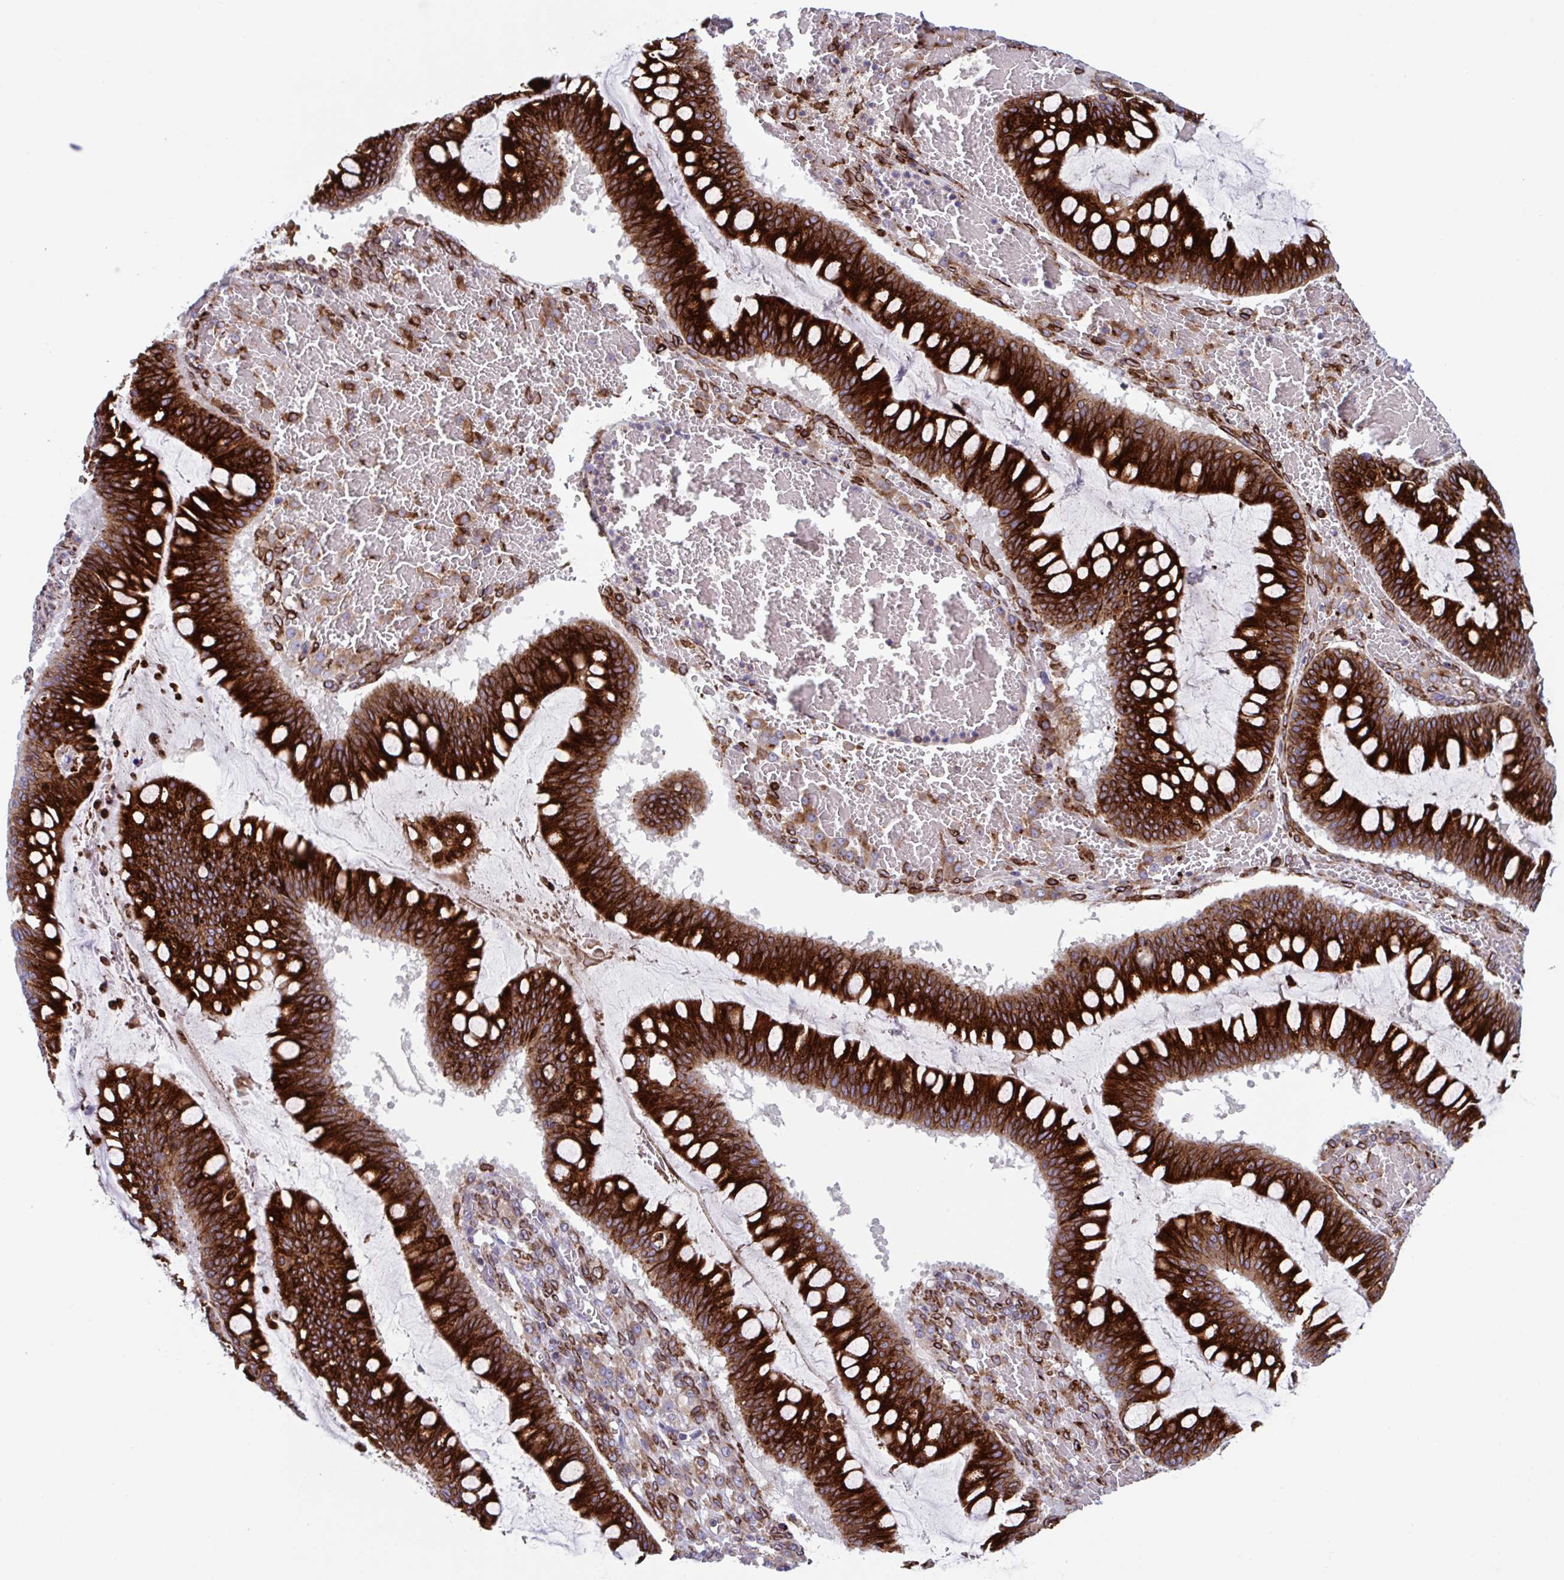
{"staining": {"intensity": "strong", "quantity": ">75%", "location": "cytoplasmic/membranous"}, "tissue": "ovarian cancer", "cell_type": "Tumor cells", "image_type": "cancer", "snomed": [{"axis": "morphology", "description": "Cystadenocarcinoma, mucinous, NOS"}, {"axis": "topography", "description": "Ovary"}], "caption": "Brown immunohistochemical staining in ovarian mucinous cystadenocarcinoma displays strong cytoplasmic/membranous staining in about >75% of tumor cells.", "gene": "RFK", "patient": {"sex": "female", "age": 73}}